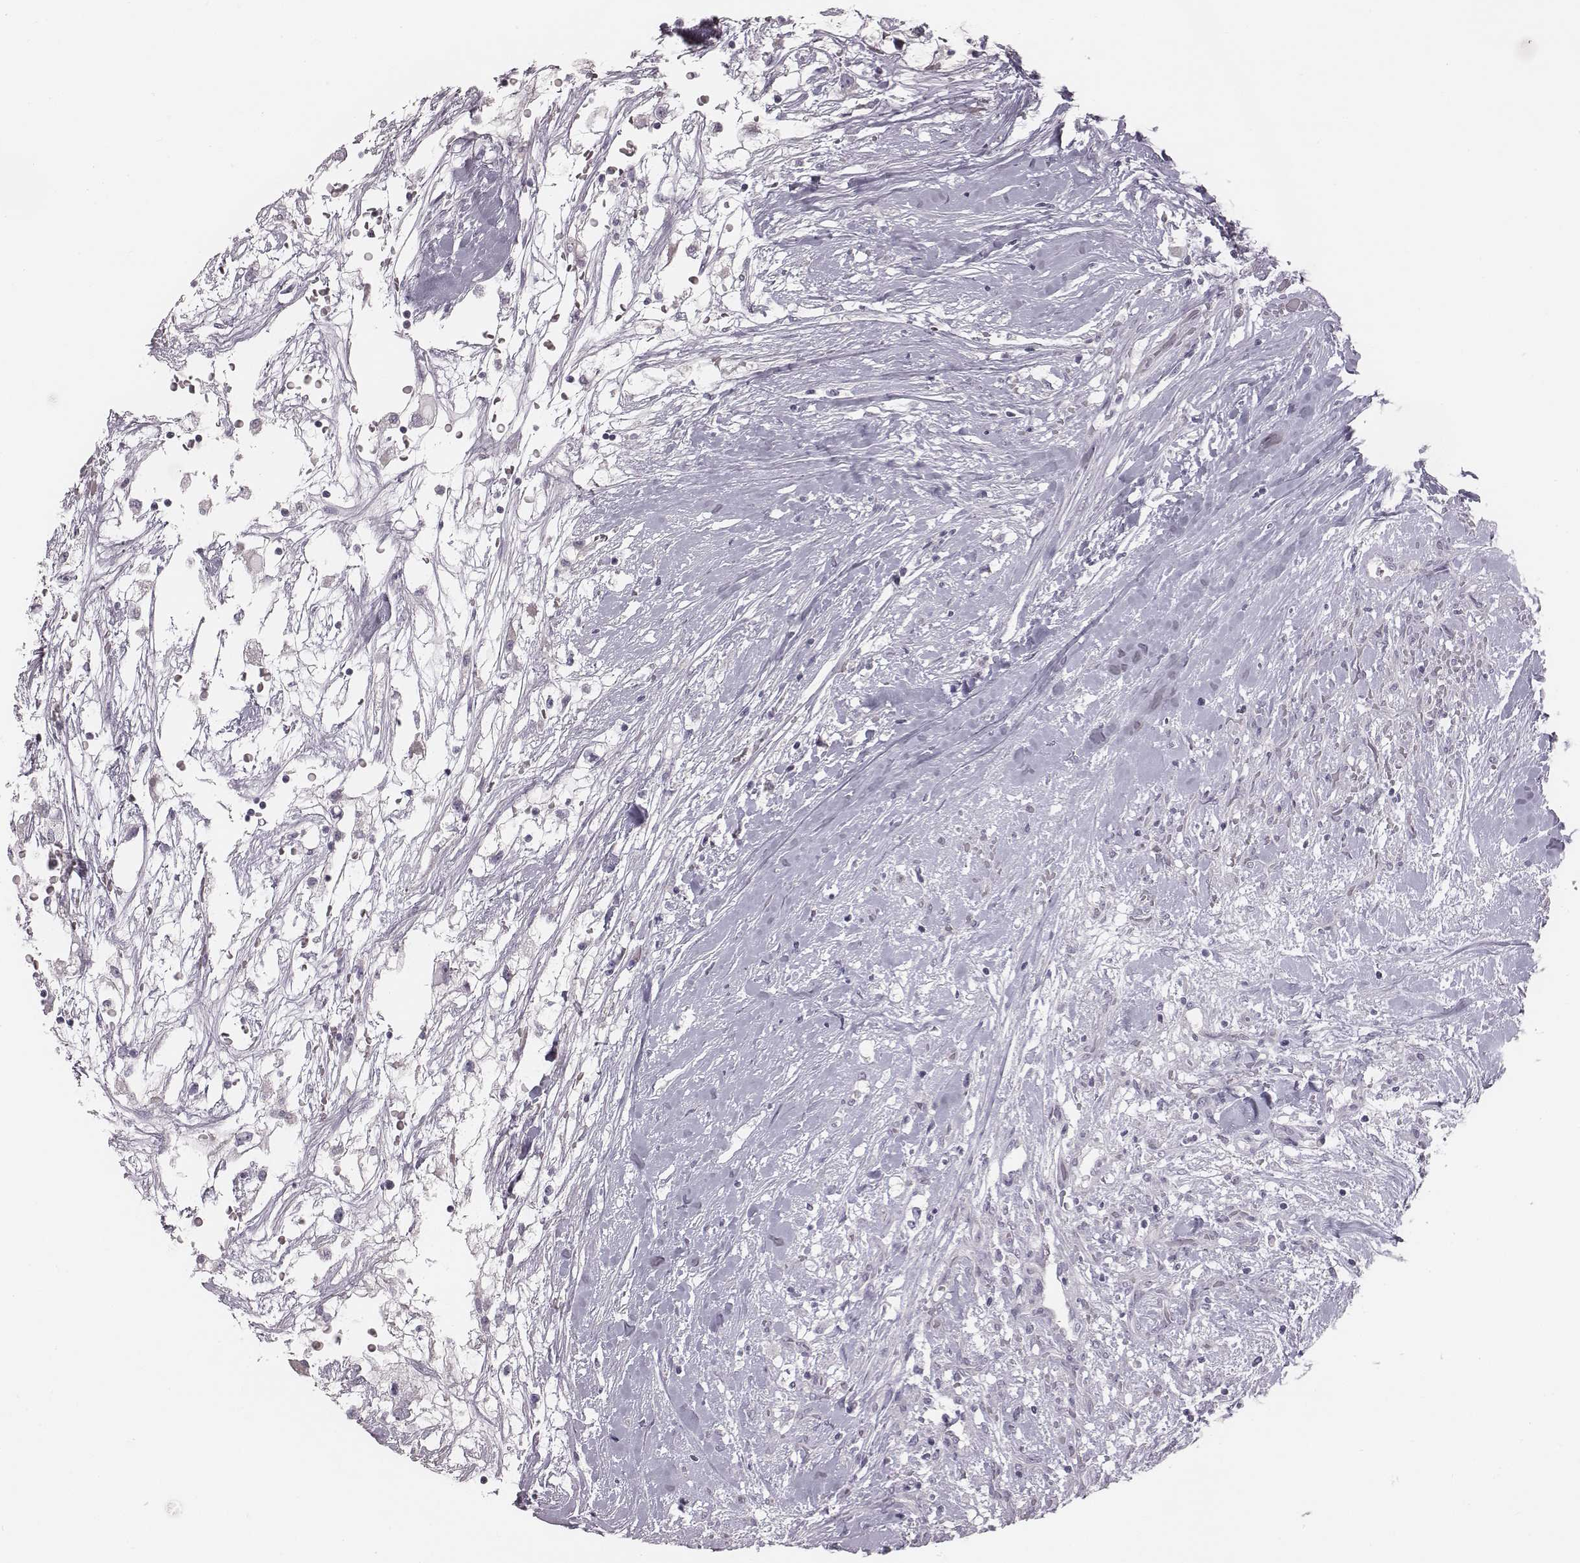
{"staining": {"intensity": "negative", "quantity": "none", "location": "none"}, "tissue": "renal cancer", "cell_type": "Tumor cells", "image_type": "cancer", "snomed": [{"axis": "morphology", "description": "Adenocarcinoma, NOS"}, {"axis": "topography", "description": "Kidney"}], "caption": "Immunohistochemistry (IHC) image of neoplastic tissue: adenocarcinoma (renal) stained with DAB demonstrates no significant protein staining in tumor cells.", "gene": "C6orf58", "patient": {"sex": "male", "age": 59}}